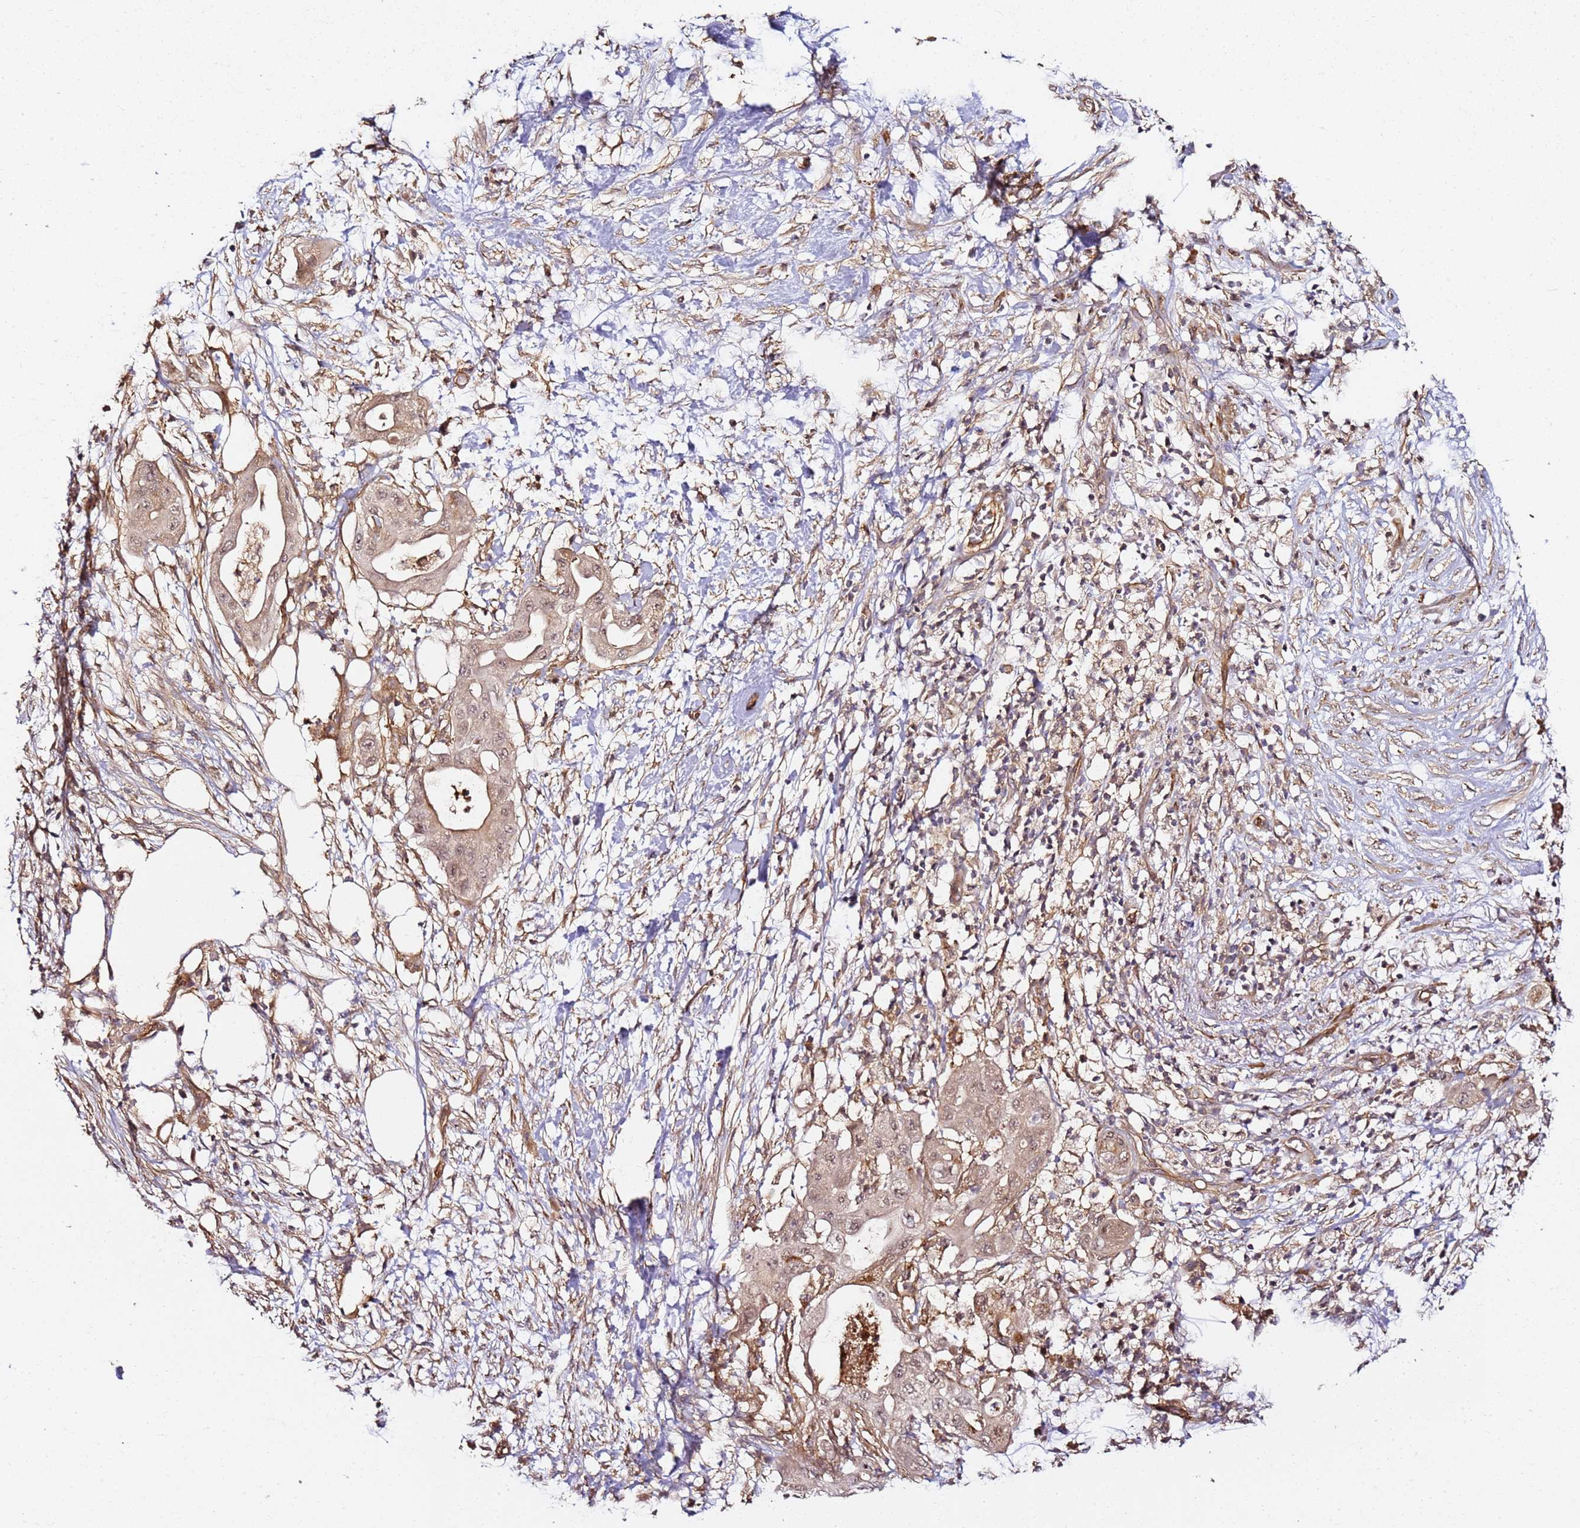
{"staining": {"intensity": "weak", "quantity": ">75%", "location": "cytoplasmic/membranous,nuclear"}, "tissue": "pancreatic cancer", "cell_type": "Tumor cells", "image_type": "cancer", "snomed": [{"axis": "morphology", "description": "Adenocarcinoma, NOS"}, {"axis": "topography", "description": "Pancreas"}], "caption": "Tumor cells demonstrate low levels of weak cytoplasmic/membranous and nuclear staining in about >75% of cells in adenocarcinoma (pancreatic). The protein is shown in brown color, while the nuclei are stained blue.", "gene": "CCNYL1", "patient": {"sex": "male", "age": 68}}